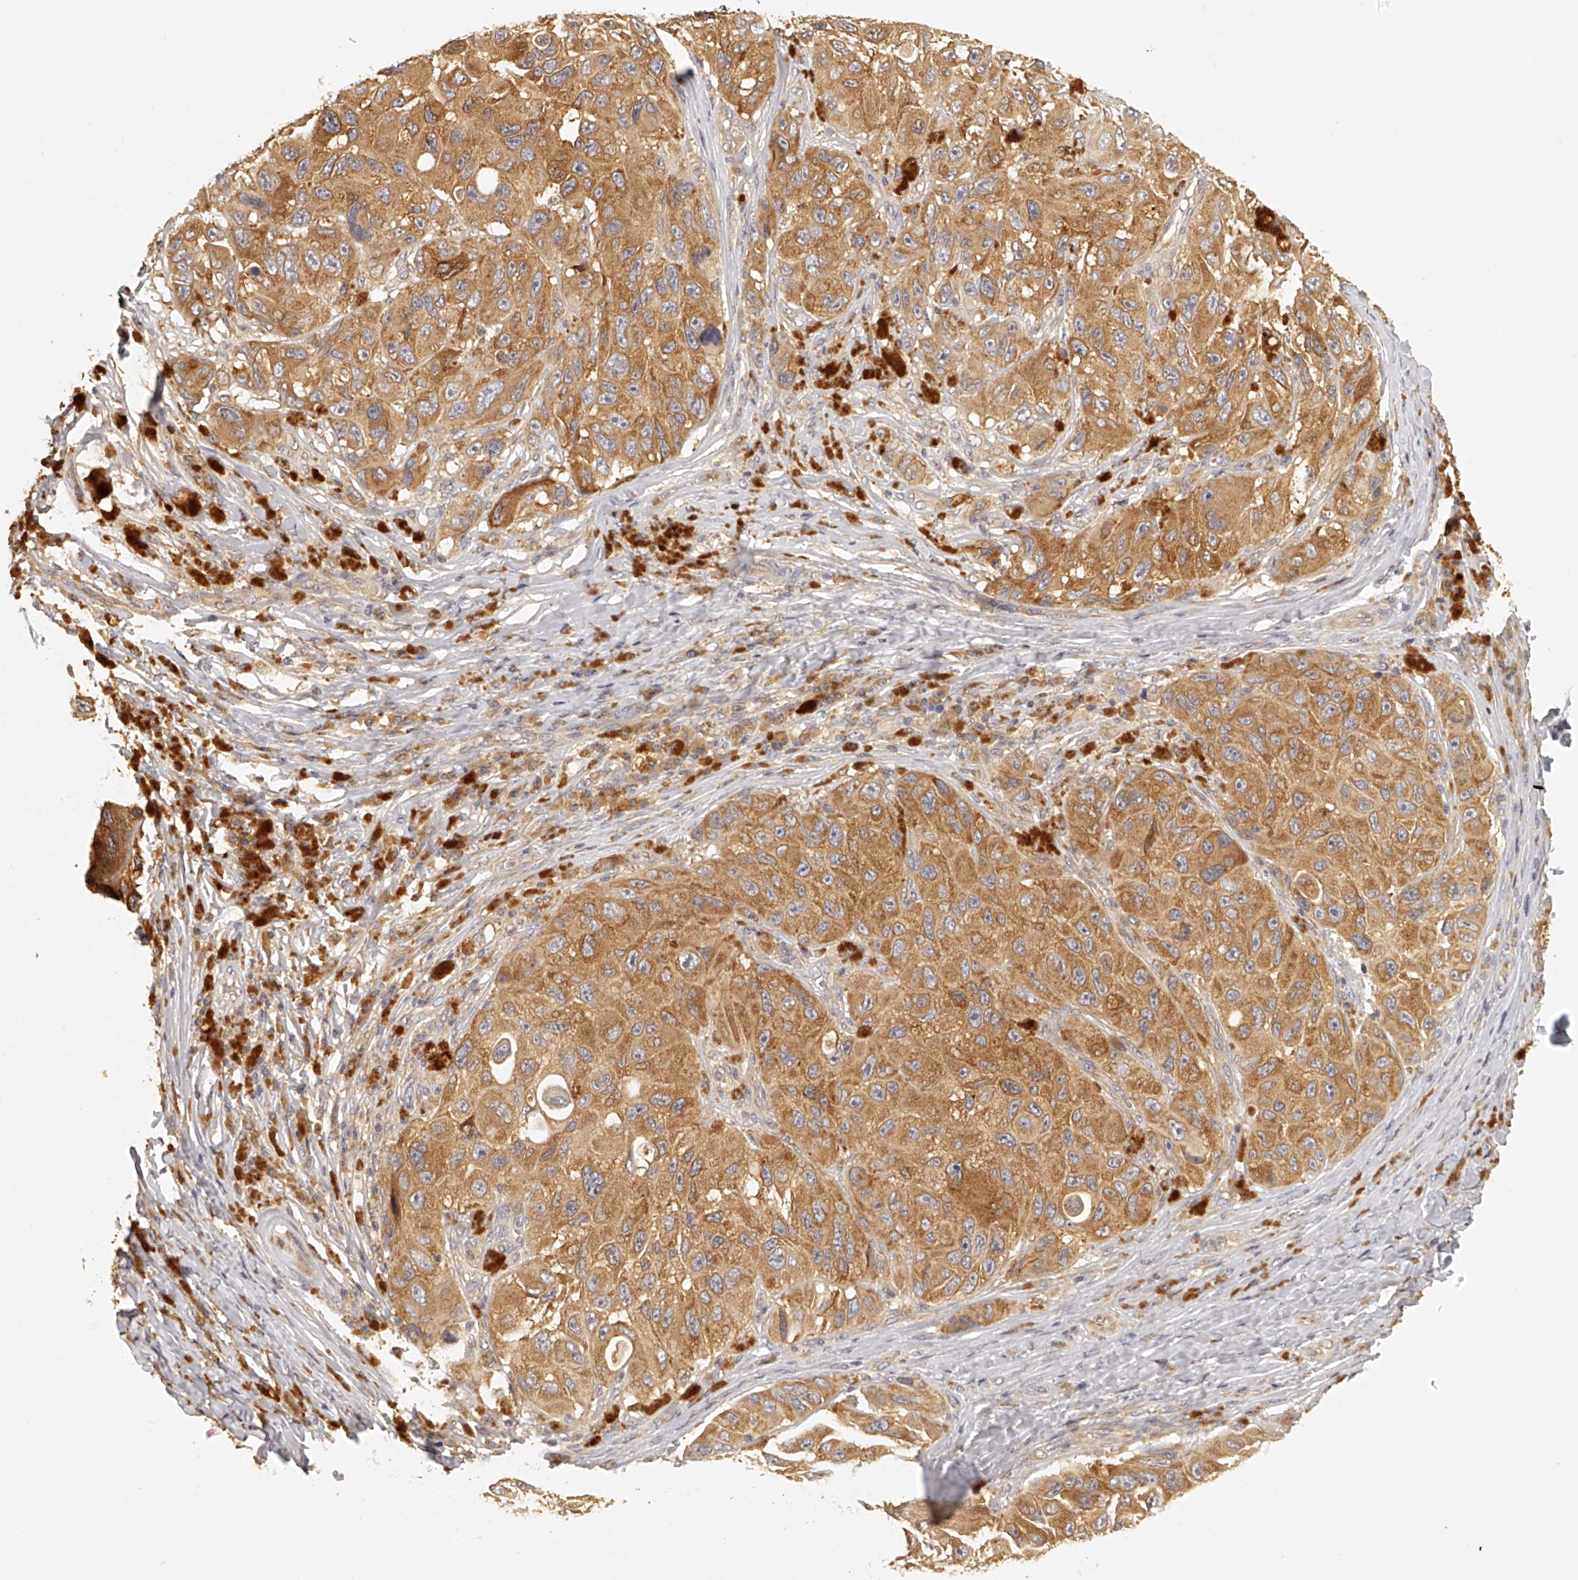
{"staining": {"intensity": "moderate", "quantity": ">75%", "location": "cytoplasmic/membranous"}, "tissue": "melanoma", "cell_type": "Tumor cells", "image_type": "cancer", "snomed": [{"axis": "morphology", "description": "Malignant melanoma, NOS"}, {"axis": "topography", "description": "Skin"}], "caption": "Immunohistochemical staining of melanoma exhibits moderate cytoplasmic/membranous protein staining in approximately >75% of tumor cells.", "gene": "EIF3I", "patient": {"sex": "female", "age": 73}}